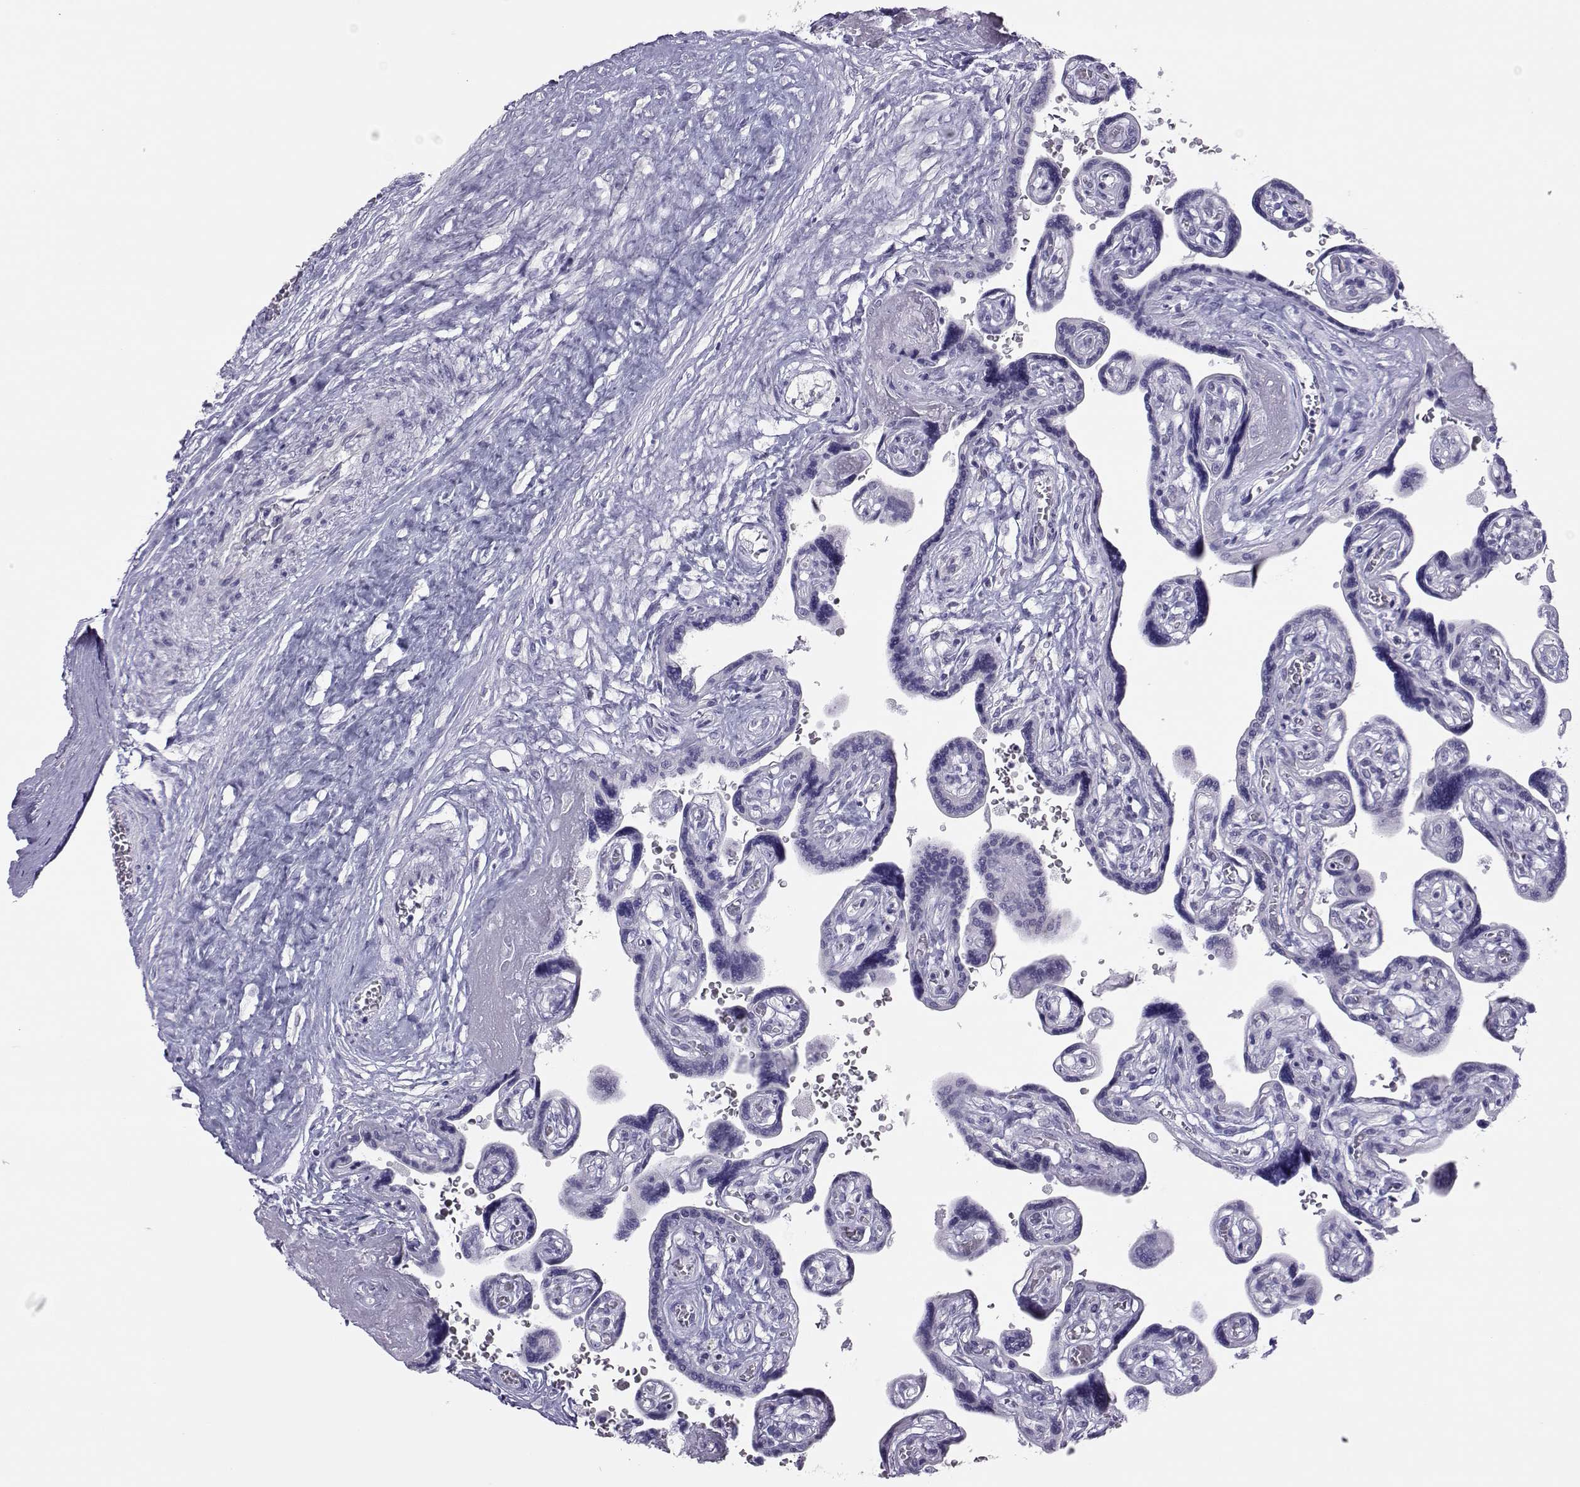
{"staining": {"intensity": "negative", "quantity": "none", "location": "none"}, "tissue": "placenta", "cell_type": "Decidual cells", "image_type": "normal", "snomed": [{"axis": "morphology", "description": "Normal tissue, NOS"}, {"axis": "topography", "description": "Placenta"}], "caption": "This is a photomicrograph of IHC staining of benign placenta, which shows no expression in decidual cells. (IHC, brightfield microscopy, high magnification).", "gene": "TRPM7", "patient": {"sex": "female", "age": 32}}